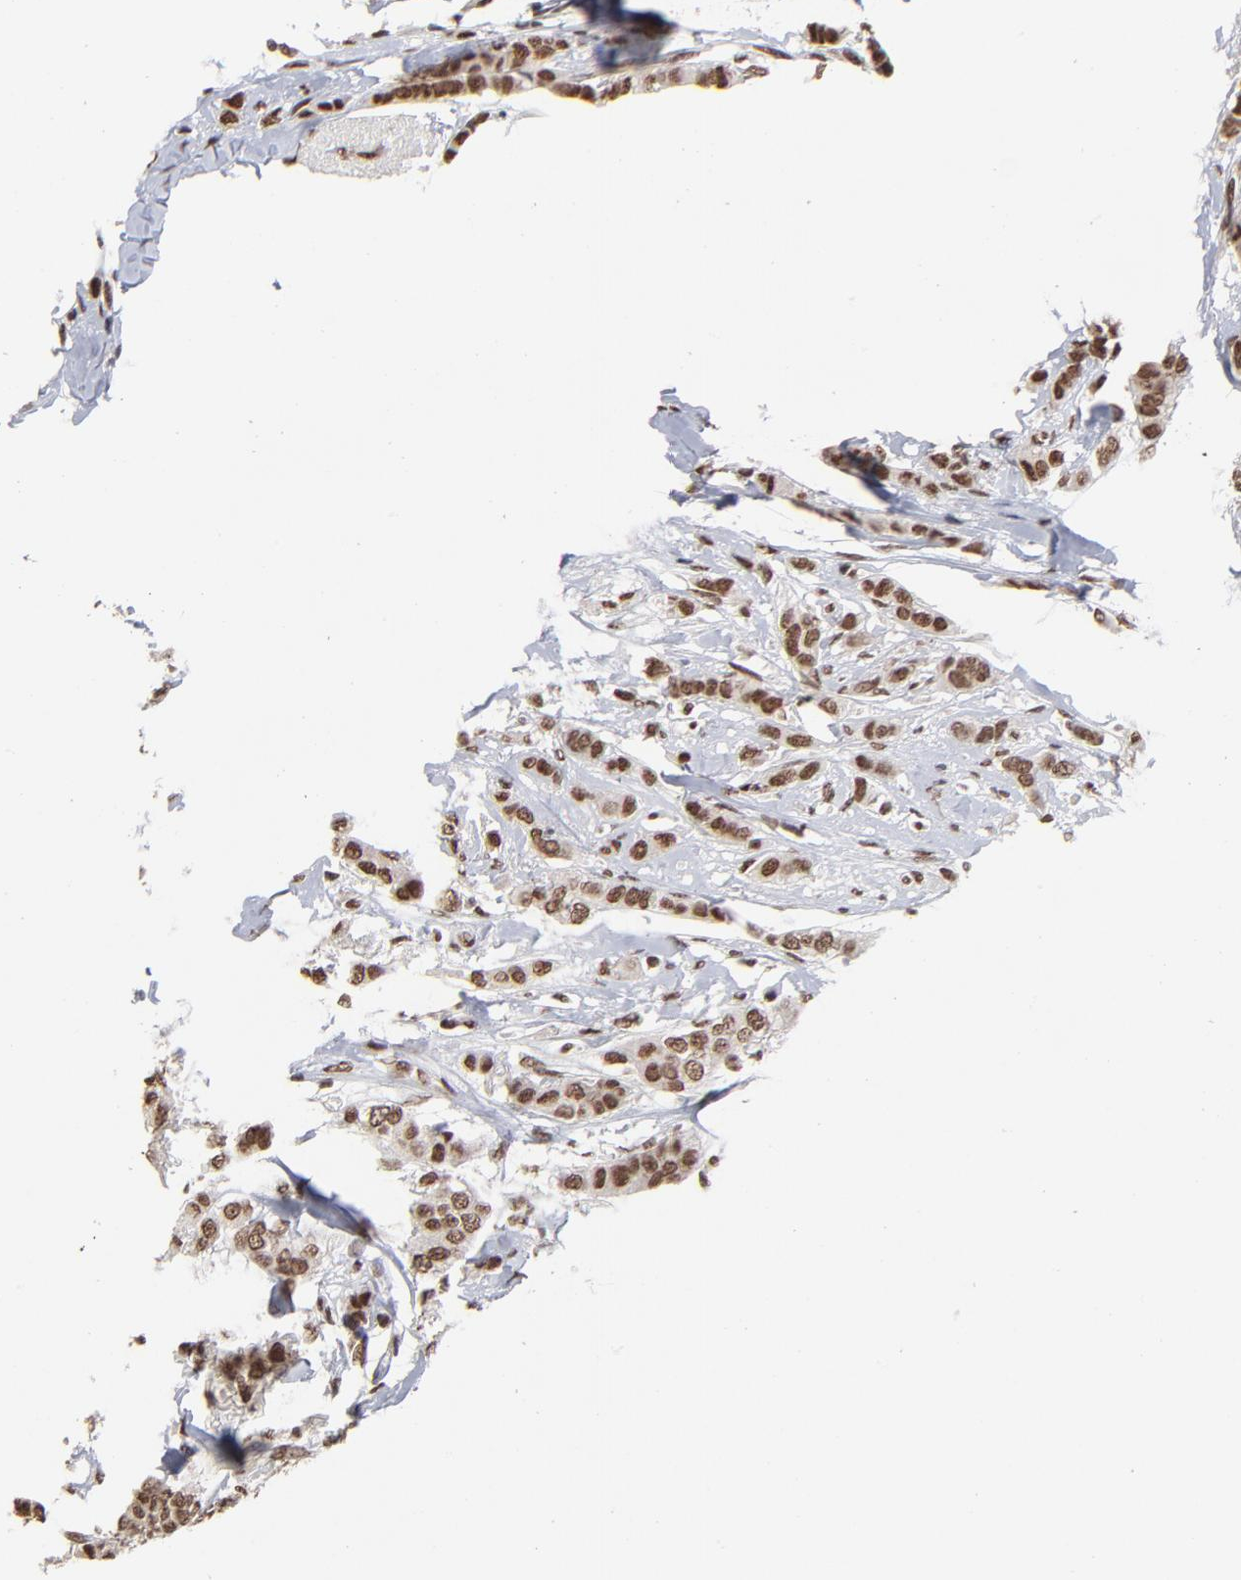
{"staining": {"intensity": "strong", "quantity": ">75%", "location": "cytoplasmic/membranous,nuclear"}, "tissue": "breast cancer", "cell_type": "Tumor cells", "image_type": "cancer", "snomed": [{"axis": "morphology", "description": "Lobular carcinoma"}, {"axis": "topography", "description": "Breast"}], "caption": "Breast cancer (lobular carcinoma) stained with DAB (3,3'-diaminobenzidine) IHC displays high levels of strong cytoplasmic/membranous and nuclear staining in about >75% of tumor cells. (IHC, brightfield microscopy, high magnification).", "gene": "ZNF3", "patient": {"sex": "female", "age": 55}}